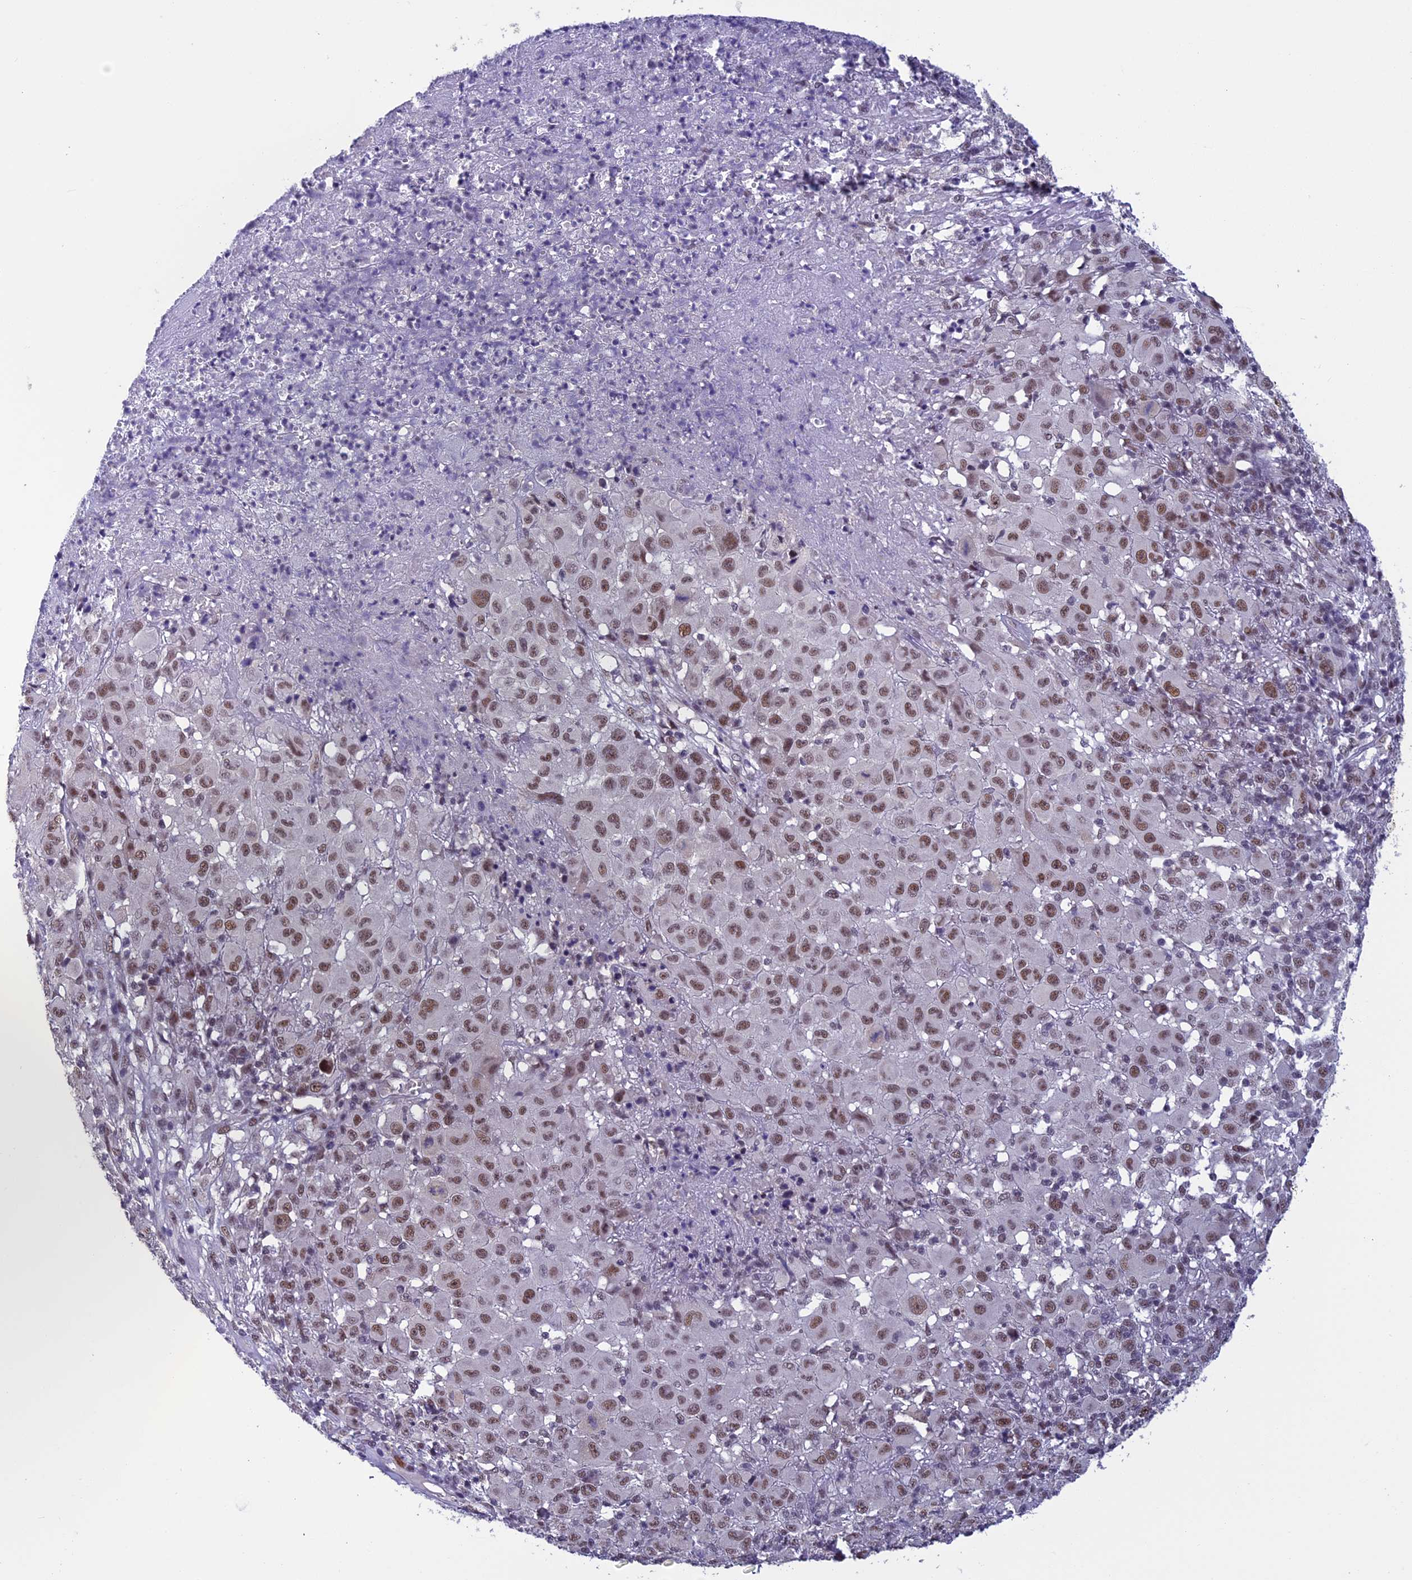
{"staining": {"intensity": "moderate", "quantity": ">75%", "location": "nuclear"}, "tissue": "melanoma", "cell_type": "Tumor cells", "image_type": "cancer", "snomed": [{"axis": "morphology", "description": "Malignant melanoma, NOS"}, {"axis": "topography", "description": "Skin"}], "caption": "Human malignant melanoma stained with a protein marker demonstrates moderate staining in tumor cells.", "gene": "RNF40", "patient": {"sex": "male", "age": 73}}